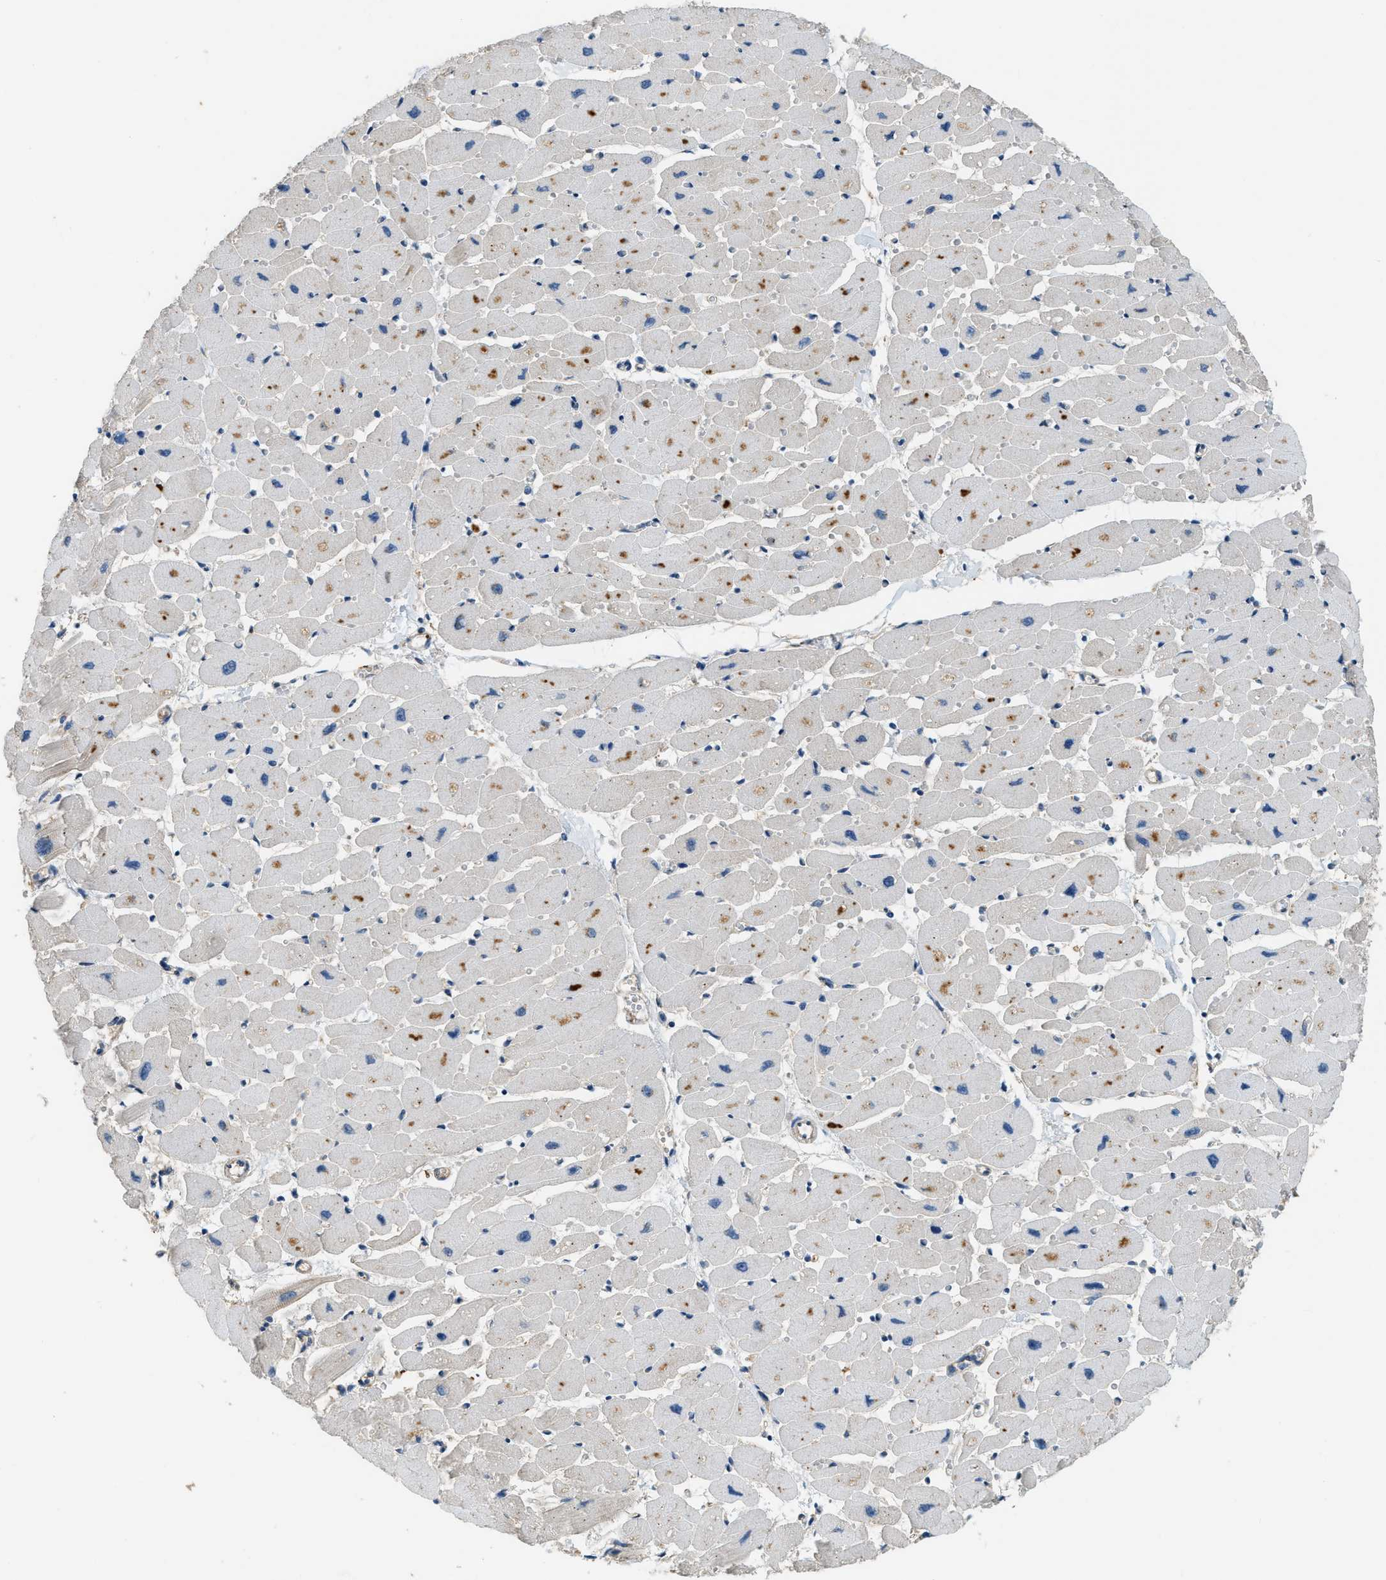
{"staining": {"intensity": "weak", "quantity": ">75%", "location": "cytoplasmic/membranous"}, "tissue": "heart muscle", "cell_type": "Cardiomyocytes", "image_type": "normal", "snomed": [{"axis": "morphology", "description": "Normal tissue, NOS"}, {"axis": "topography", "description": "Heart"}], "caption": "Immunohistochemistry of normal heart muscle reveals low levels of weak cytoplasmic/membranous expression in approximately >75% of cardiomyocytes.", "gene": "CFLAR", "patient": {"sex": "female", "age": 54}}